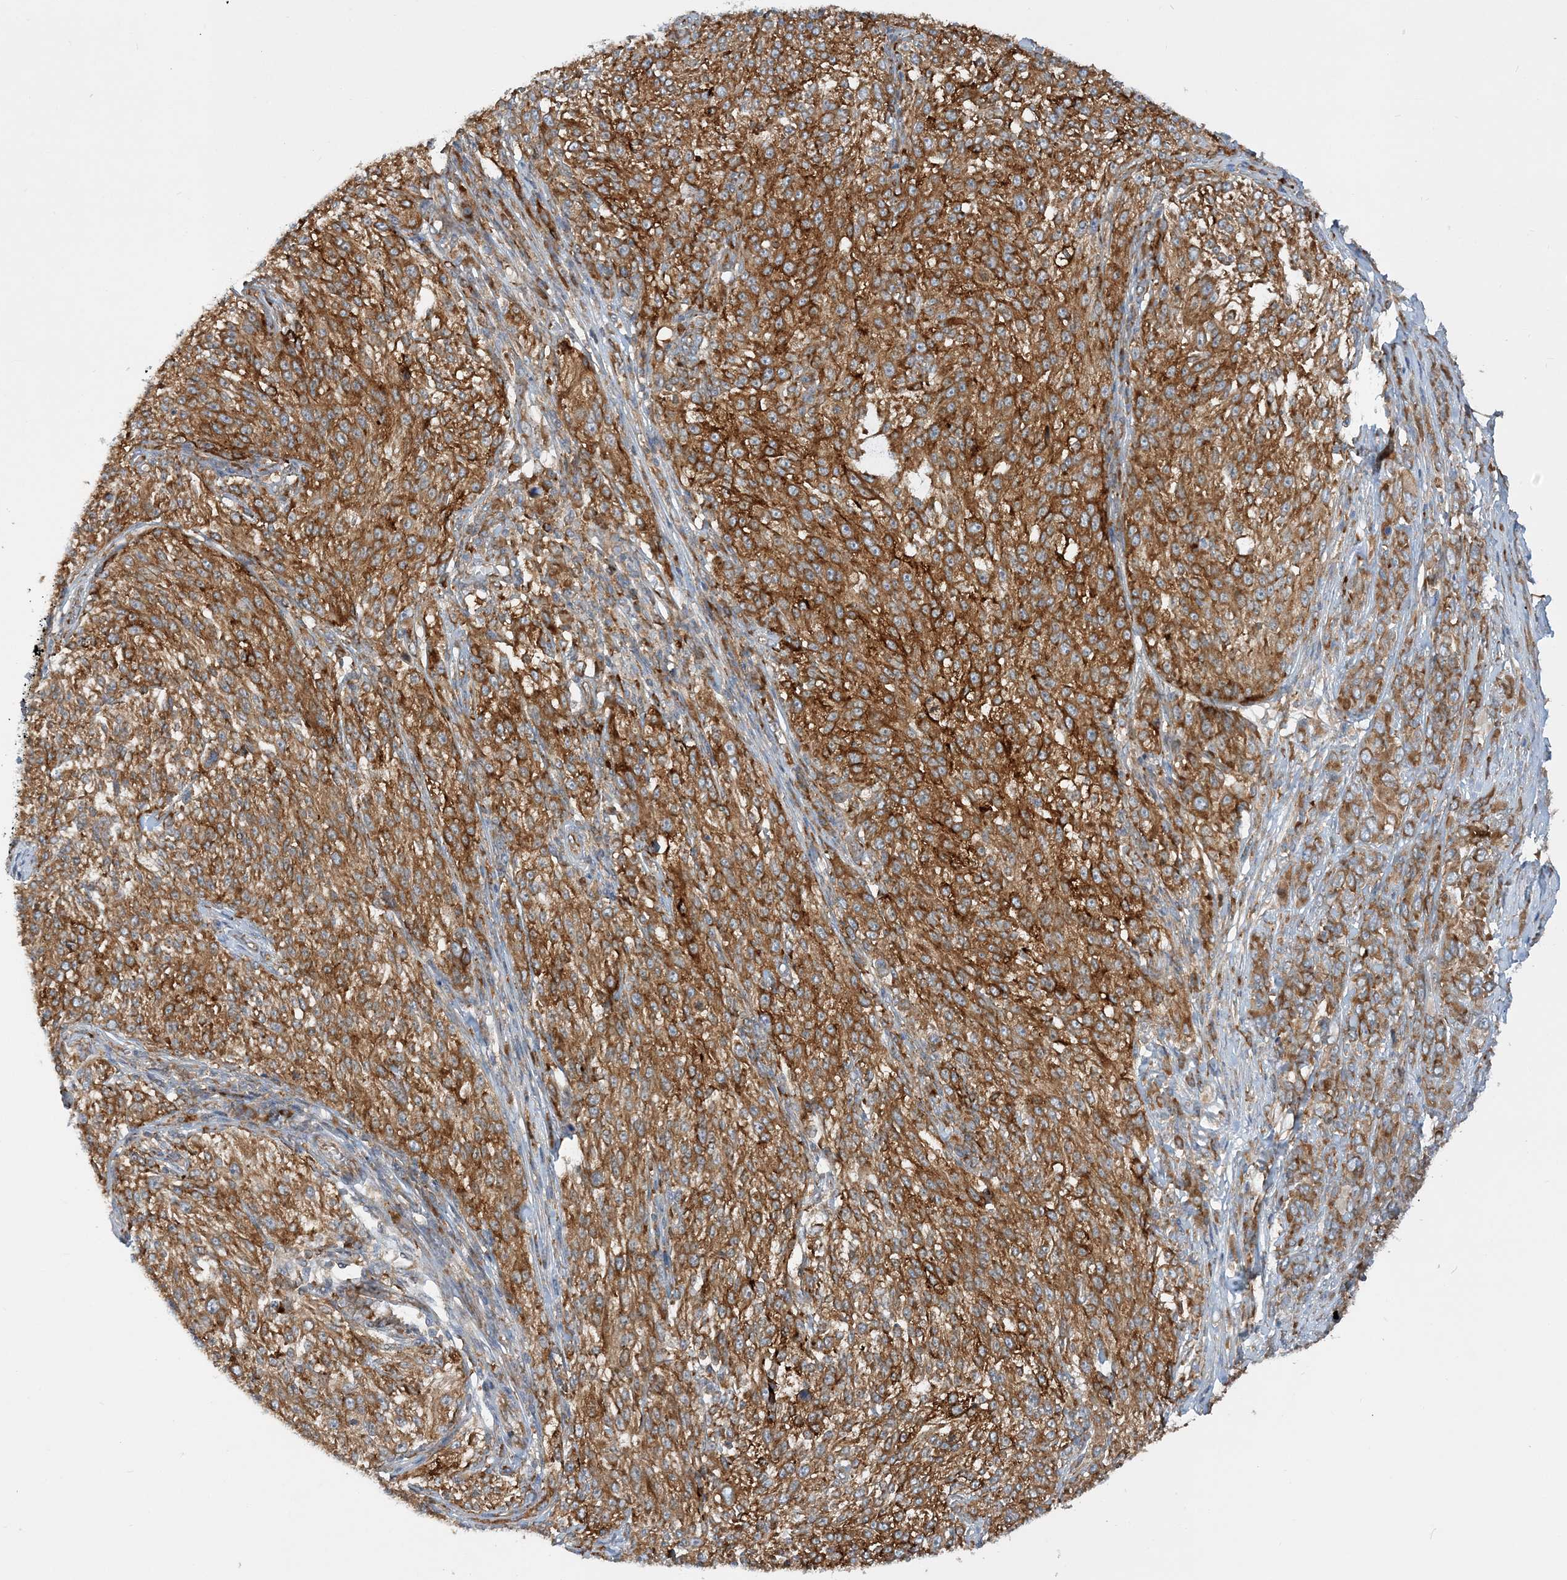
{"staining": {"intensity": "strong", "quantity": ">75%", "location": "cytoplasmic/membranous"}, "tissue": "melanoma", "cell_type": "Tumor cells", "image_type": "cancer", "snomed": [{"axis": "morphology", "description": "Malignant melanoma, NOS"}, {"axis": "topography", "description": "Skin of trunk"}], "caption": "Strong cytoplasmic/membranous expression is seen in about >75% of tumor cells in malignant melanoma.", "gene": "LARP4B", "patient": {"sex": "male", "age": 71}}